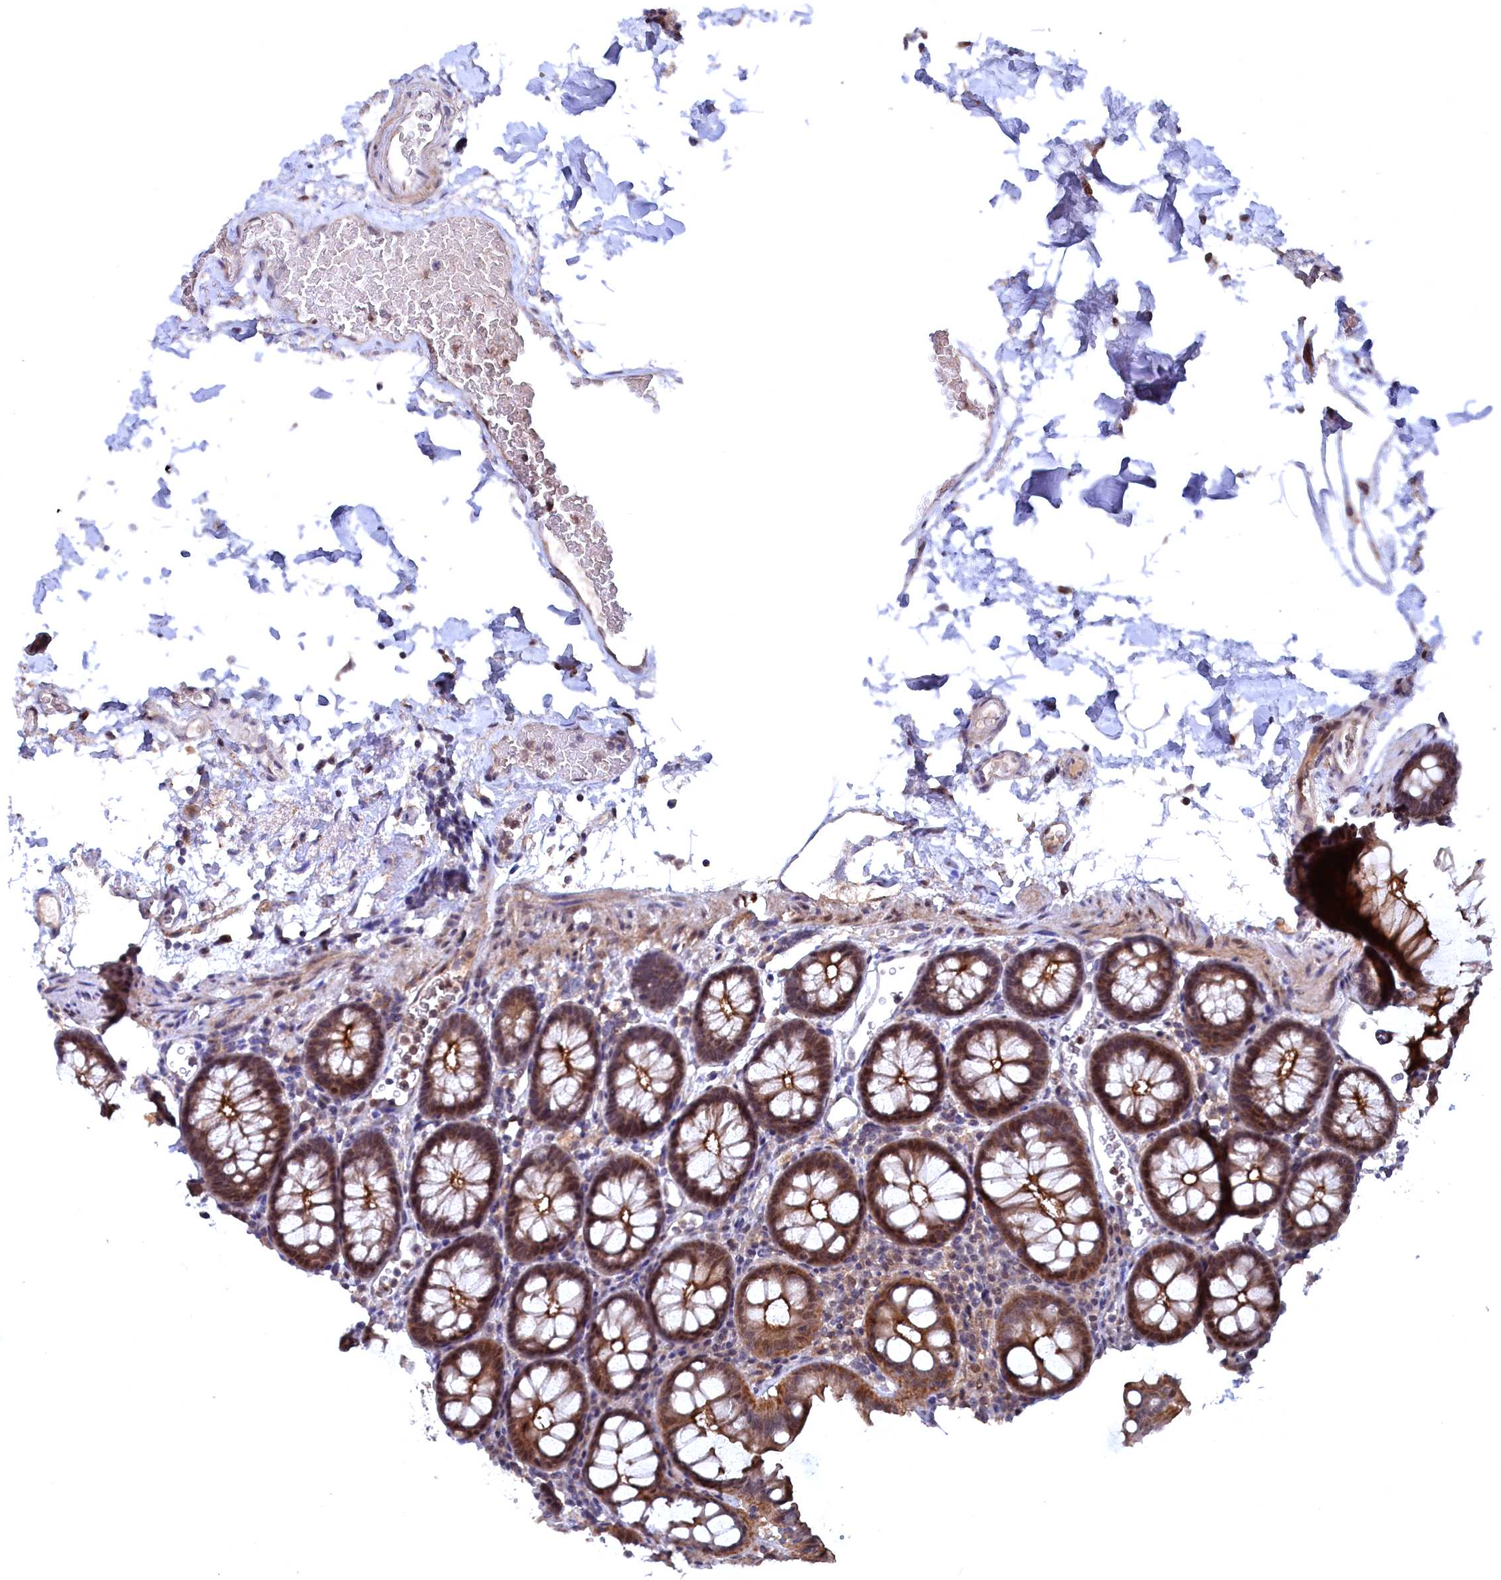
{"staining": {"intensity": "weak", "quantity": ">75%", "location": "cytoplasmic/membranous"}, "tissue": "colon", "cell_type": "Endothelial cells", "image_type": "normal", "snomed": [{"axis": "morphology", "description": "Normal tissue, NOS"}, {"axis": "topography", "description": "Colon"}], "caption": "Immunohistochemistry histopathology image of unremarkable colon: colon stained using immunohistochemistry (IHC) shows low levels of weak protein expression localized specifically in the cytoplasmic/membranous of endothelial cells, appearing as a cytoplasmic/membranous brown color.", "gene": "TMC5", "patient": {"sex": "male", "age": 75}}